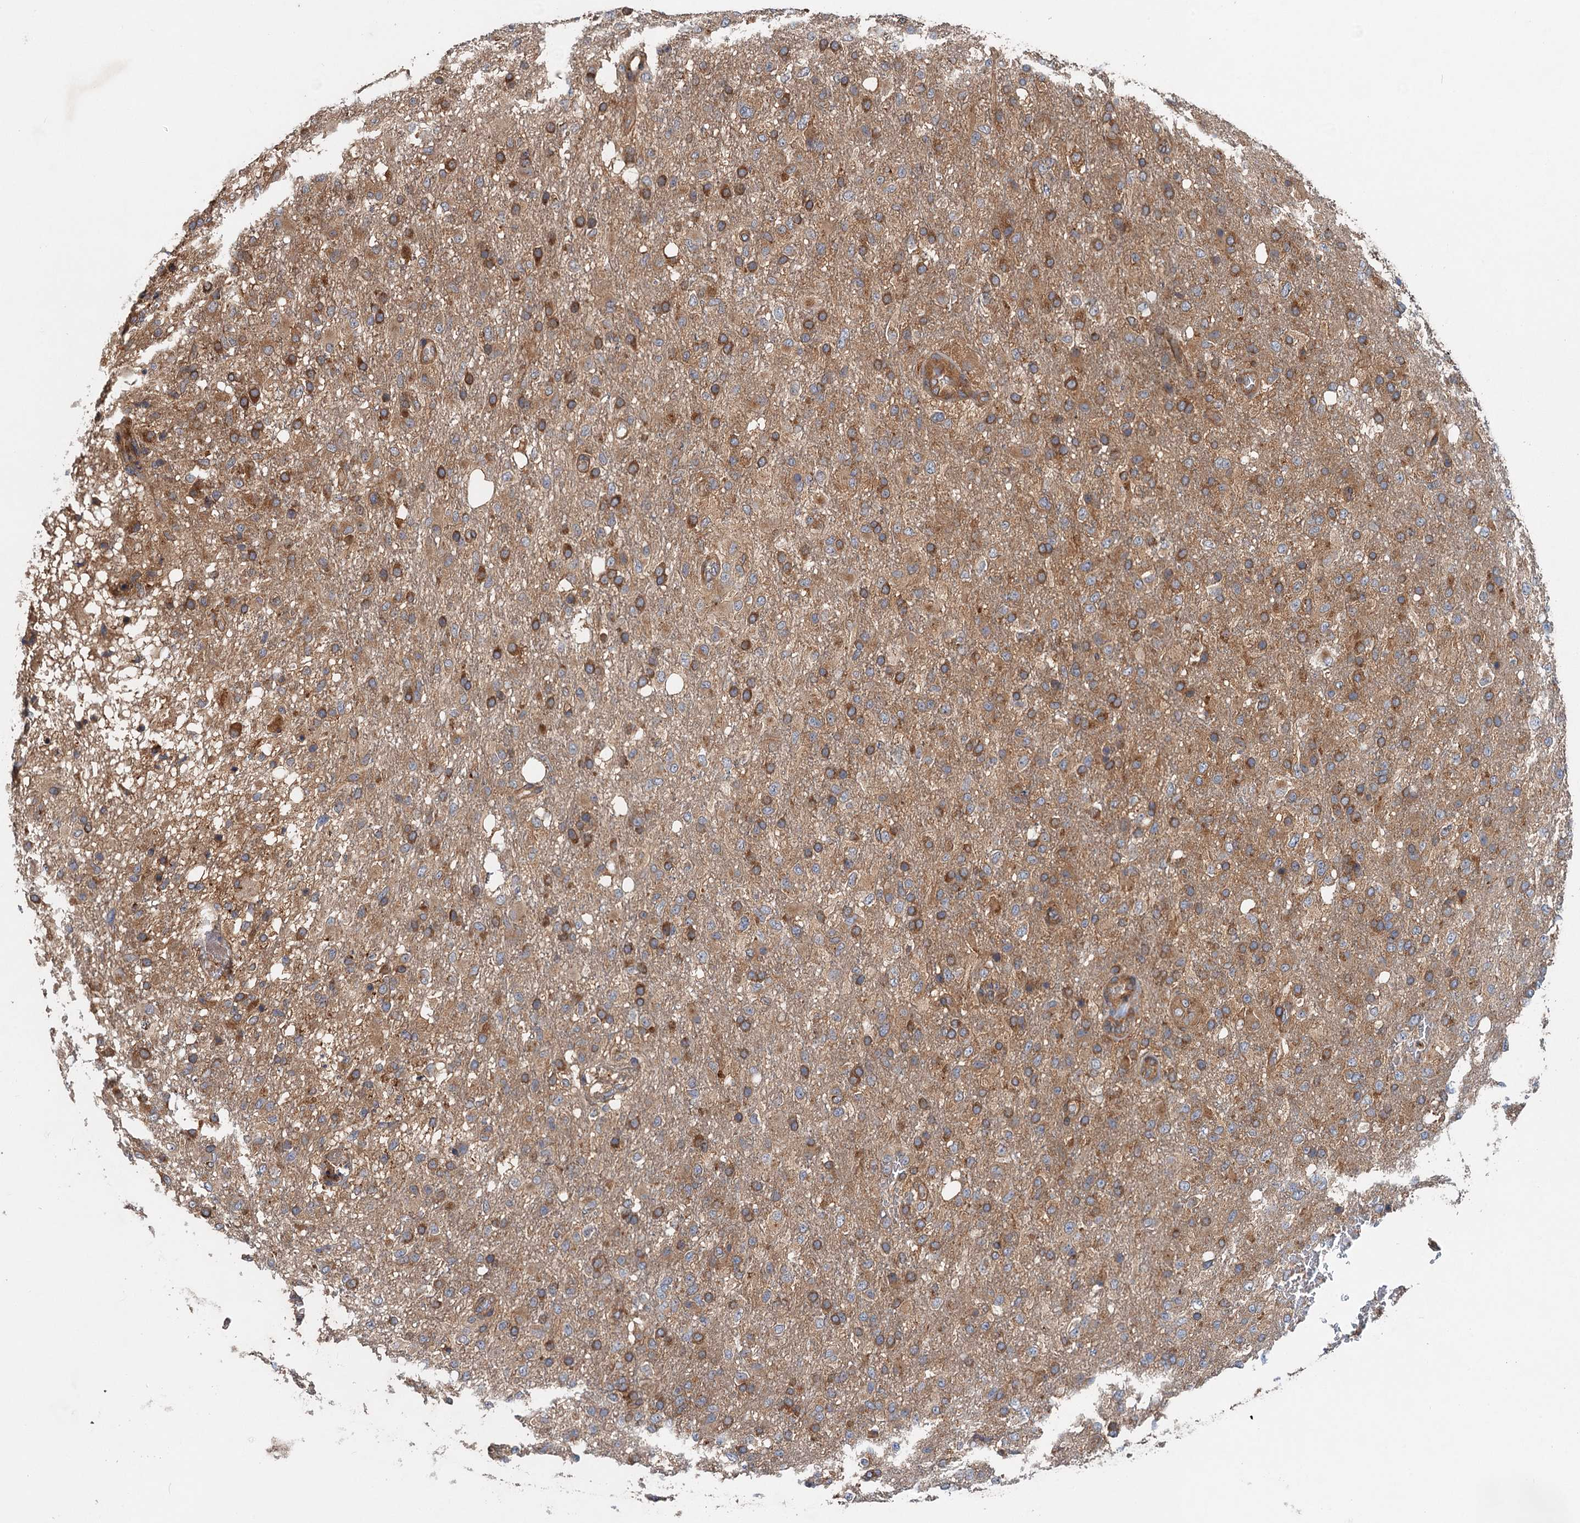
{"staining": {"intensity": "moderate", "quantity": ">75%", "location": "cytoplasmic/membranous"}, "tissue": "glioma", "cell_type": "Tumor cells", "image_type": "cancer", "snomed": [{"axis": "morphology", "description": "Glioma, malignant, High grade"}, {"axis": "topography", "description": "Brain"}], "caption": "This photomicrograph displays immunohistochemistry (IHC) staining of high-grade glioma (malignant), with medium moderate cytoplasmic/membranous expression in approximately >75% of tumor cells.", "gene": "COG3", "patient": {"sex": "female", "age": 74}}